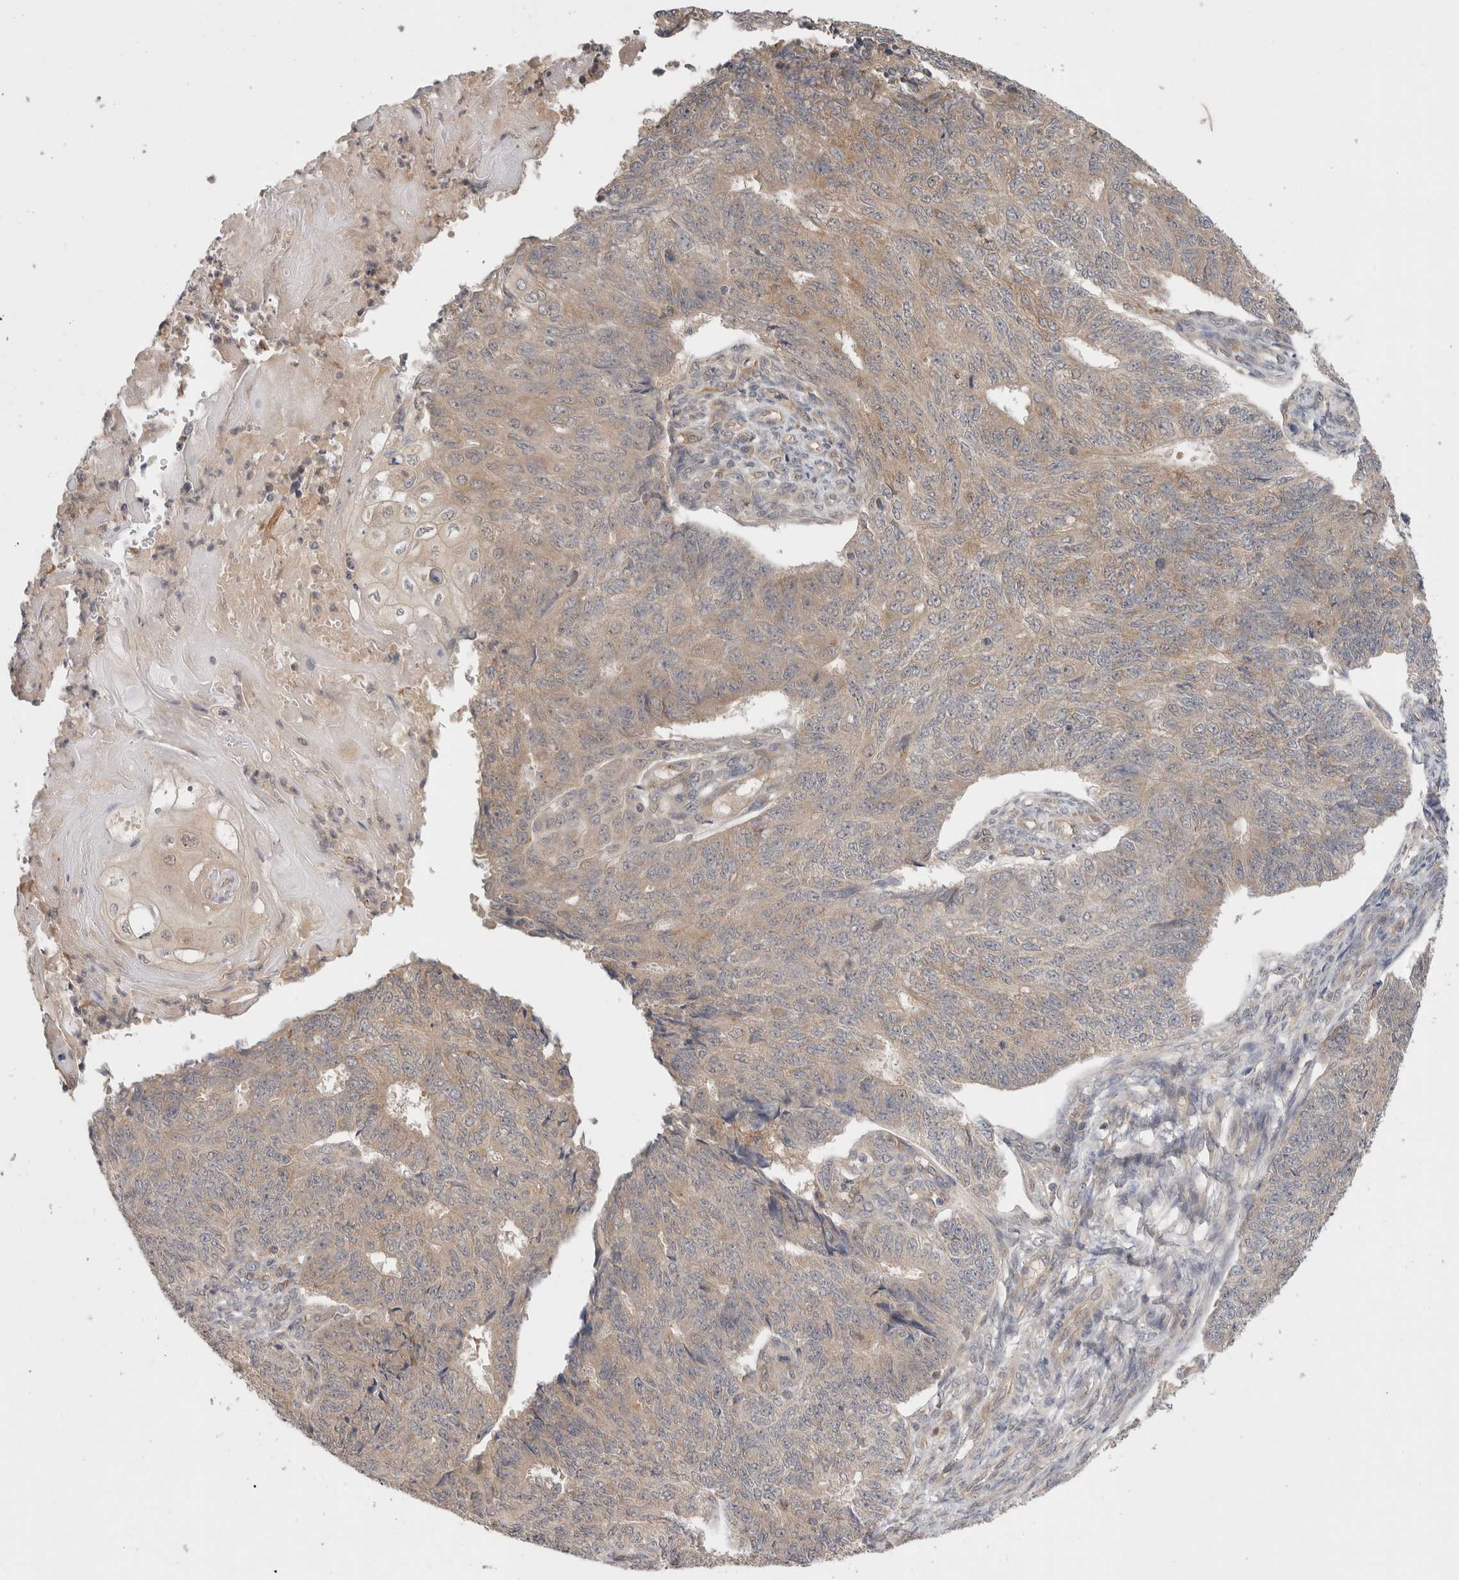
{"staining": {"intensity": "weak", "quantity": "25%-75%", "location": "cytoplasmic/membranous"}, "tissue": "endometrial cancer", "cell_type": "Tumor cells", "image_type": "cancer", "snomed": [{"axis": "morphology", "description": "Adenocarcinoma, NOS"}, {"axis": "topography", "description": "Endometrium"}], "caption": "The histopathology image shows staining of adenocarcinoma (endometrial), revealing weak cytoplasmic/membranous protein expression (brown color) within tumor cells.", "gene": "SGK1", "patient": {"sex": "female", "age": 32}}